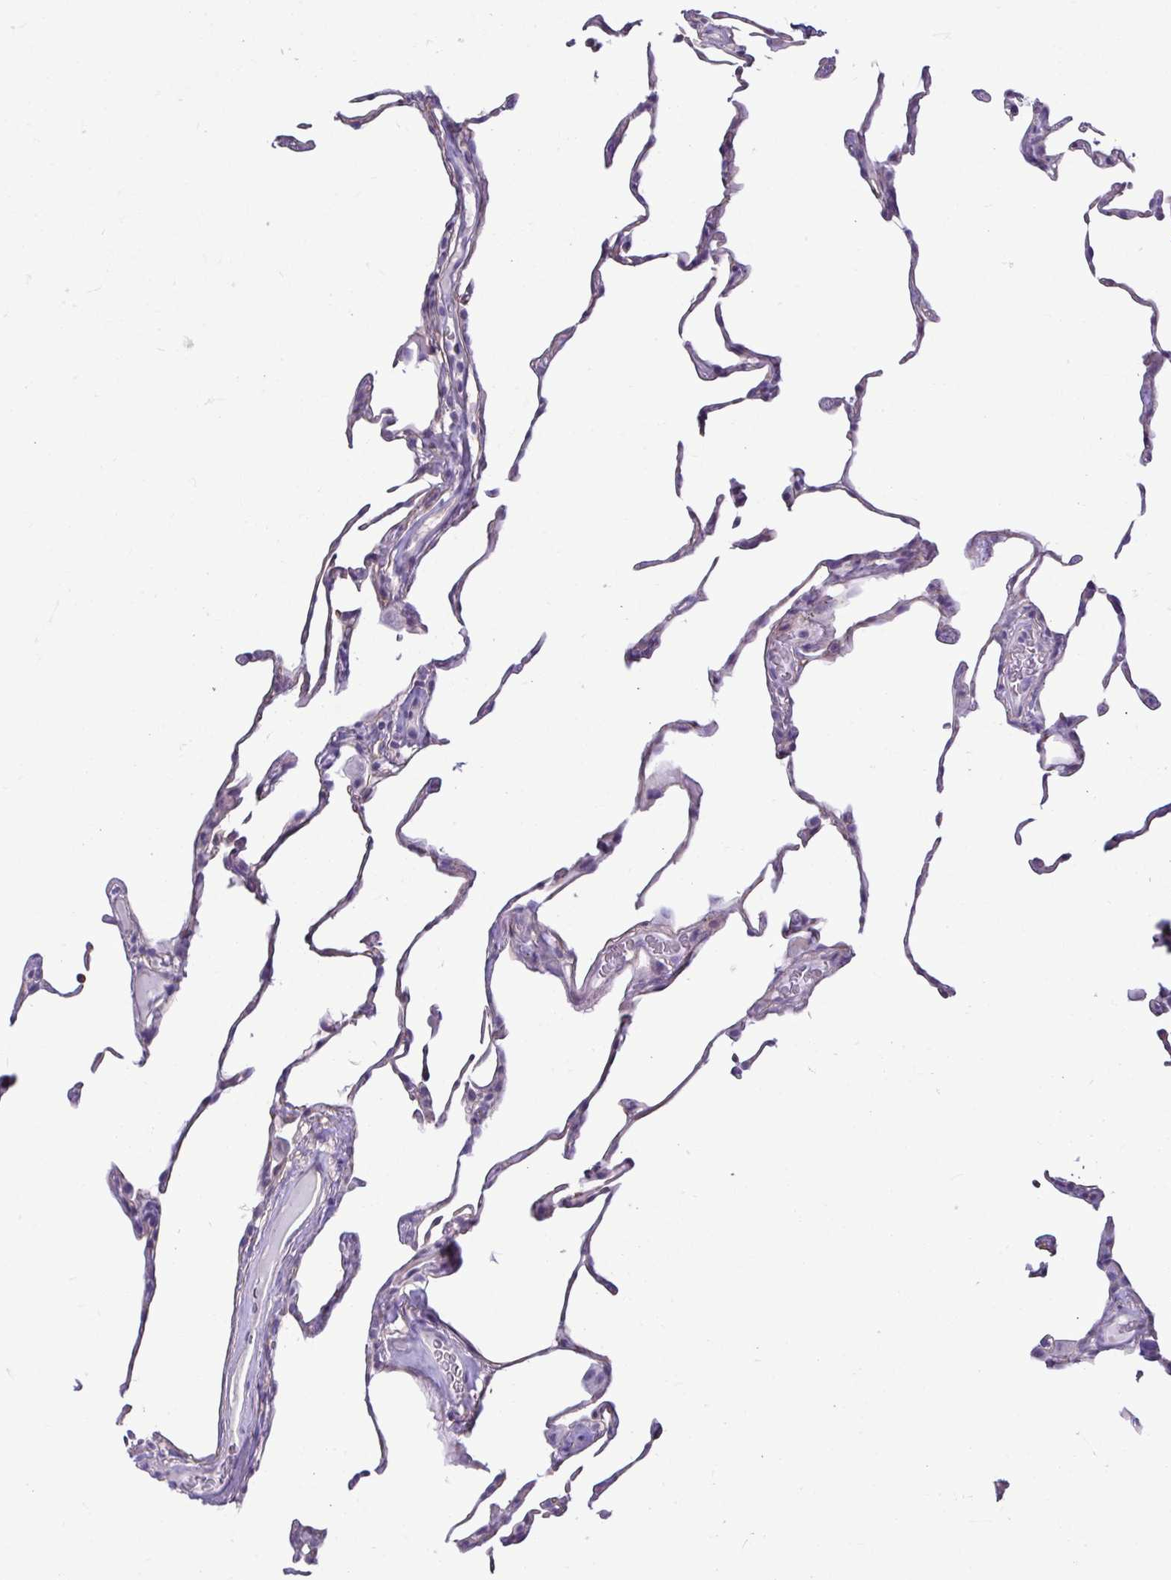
{"staining": {"intensity": "negative", "quantity": "none", "location": "none"}, "tissue": "lung", "cell_type": "Alveolar cells", "image_type": "normal", "snomed": [{"axis": "morphology", "description": "Normal tissue, NOS"}, {"axis": "topography", "description": "Lung"}], "caption": "High power microscopy photomicrograph of an immunohistochemistry (IHC) micrograph of normal lung, revealing no significant positivity in alveolar cells. (DAB IHC, high magnification).", "gene": "CASP14", "patient": {"sex": "female", "age": 57}}